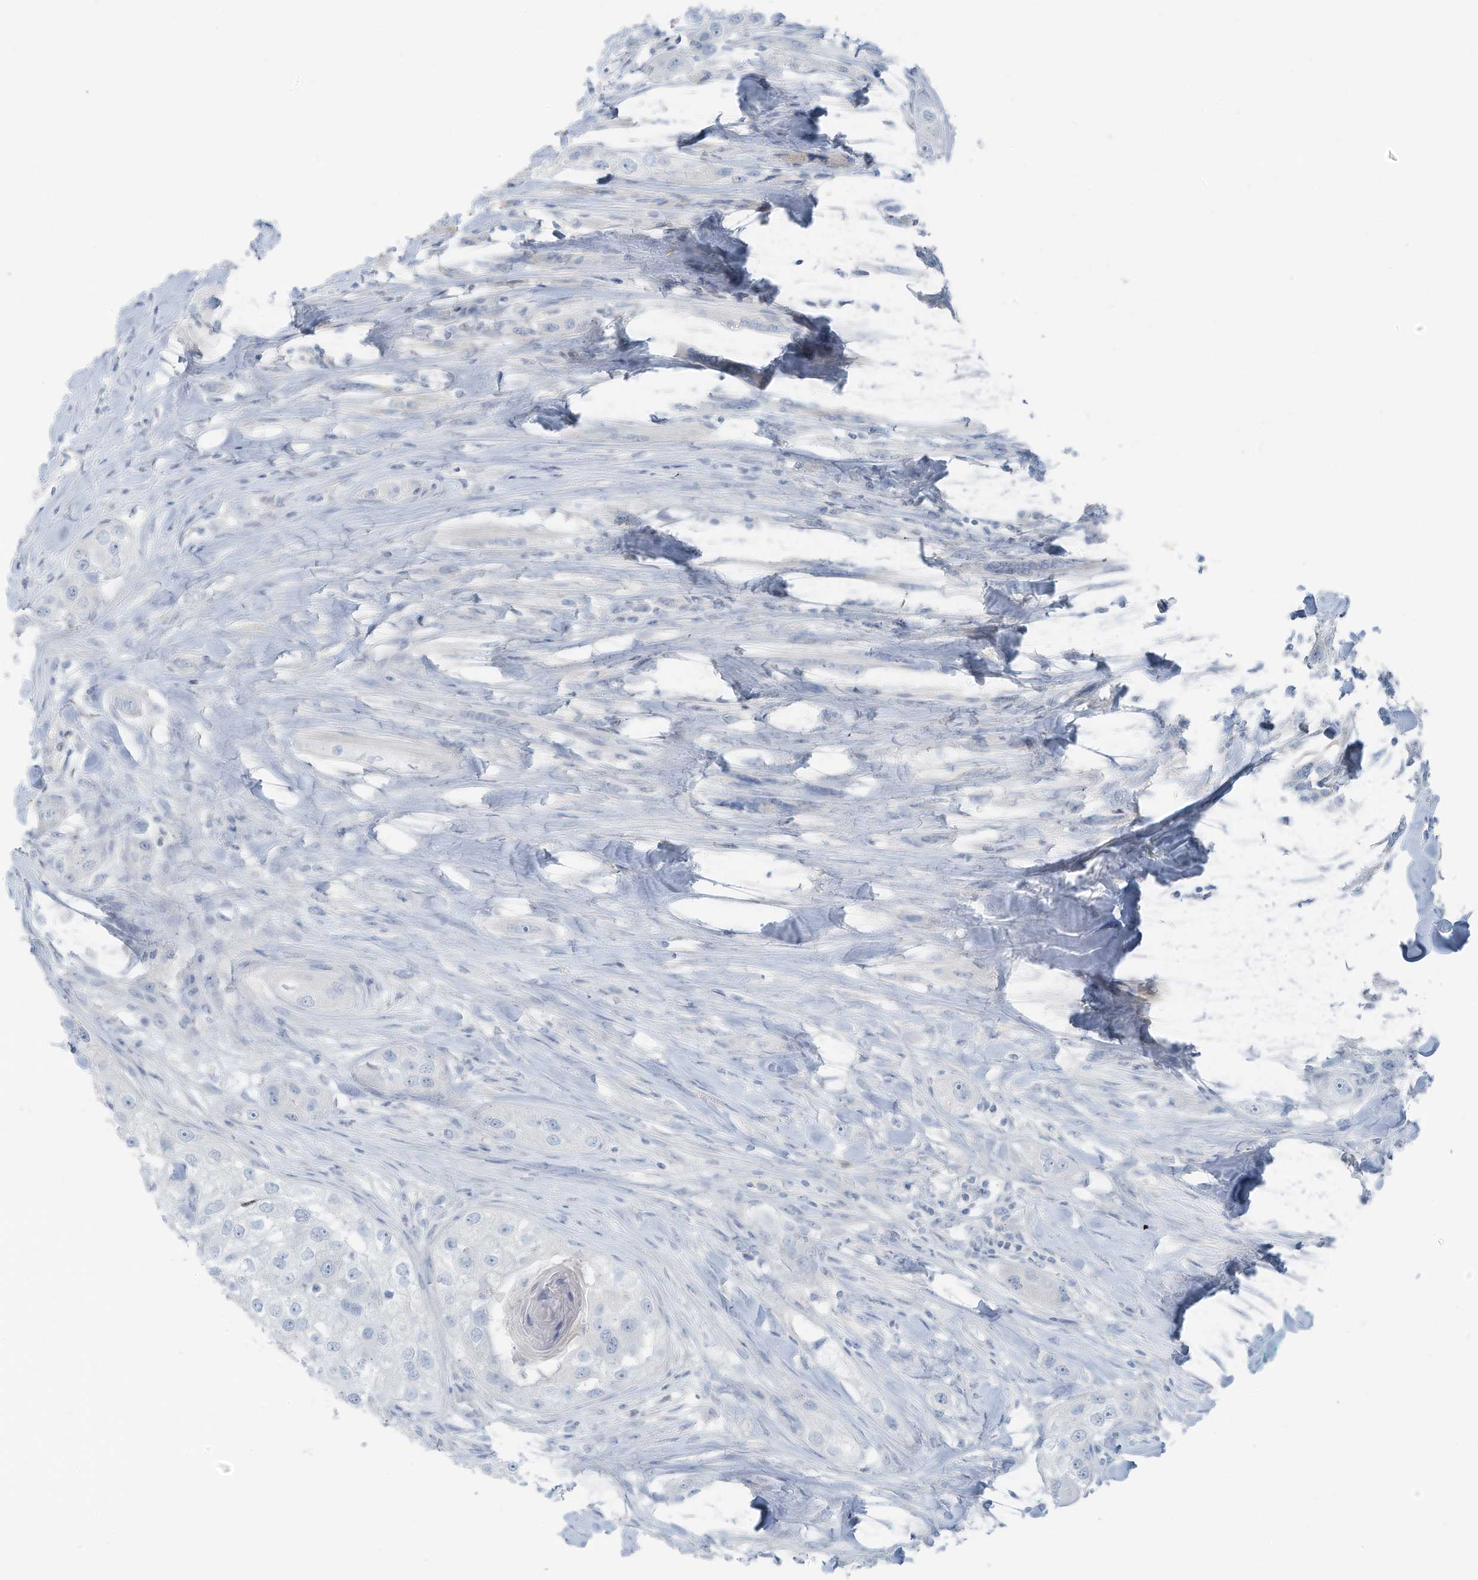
{"staining": {"intensity": "negative", "quantity": "none", "location": "none"}, "tissue": "head and neck cancer", "cell_type": "Tumor cells", "image_type": "cancer", "snomed": [{"axis": "morphology", "description": "Normal tissue, NOS"}, {"axis": "morphology", "description": "Squamous cell carcinoma, NOS"}, {"axis": "topography", "description": "Skeletal muscle"}, {"axis": "topography", "description": "Head-Neck"}], "caption": "The photomicrograph exhibits no significant positivity in tumor cells of head and neck squamous cell carcinoma. (DAB immunohistochemistry, high magnification).", "gene": "SLC25A43", "patient": {"sex": "male", "age": 51}}